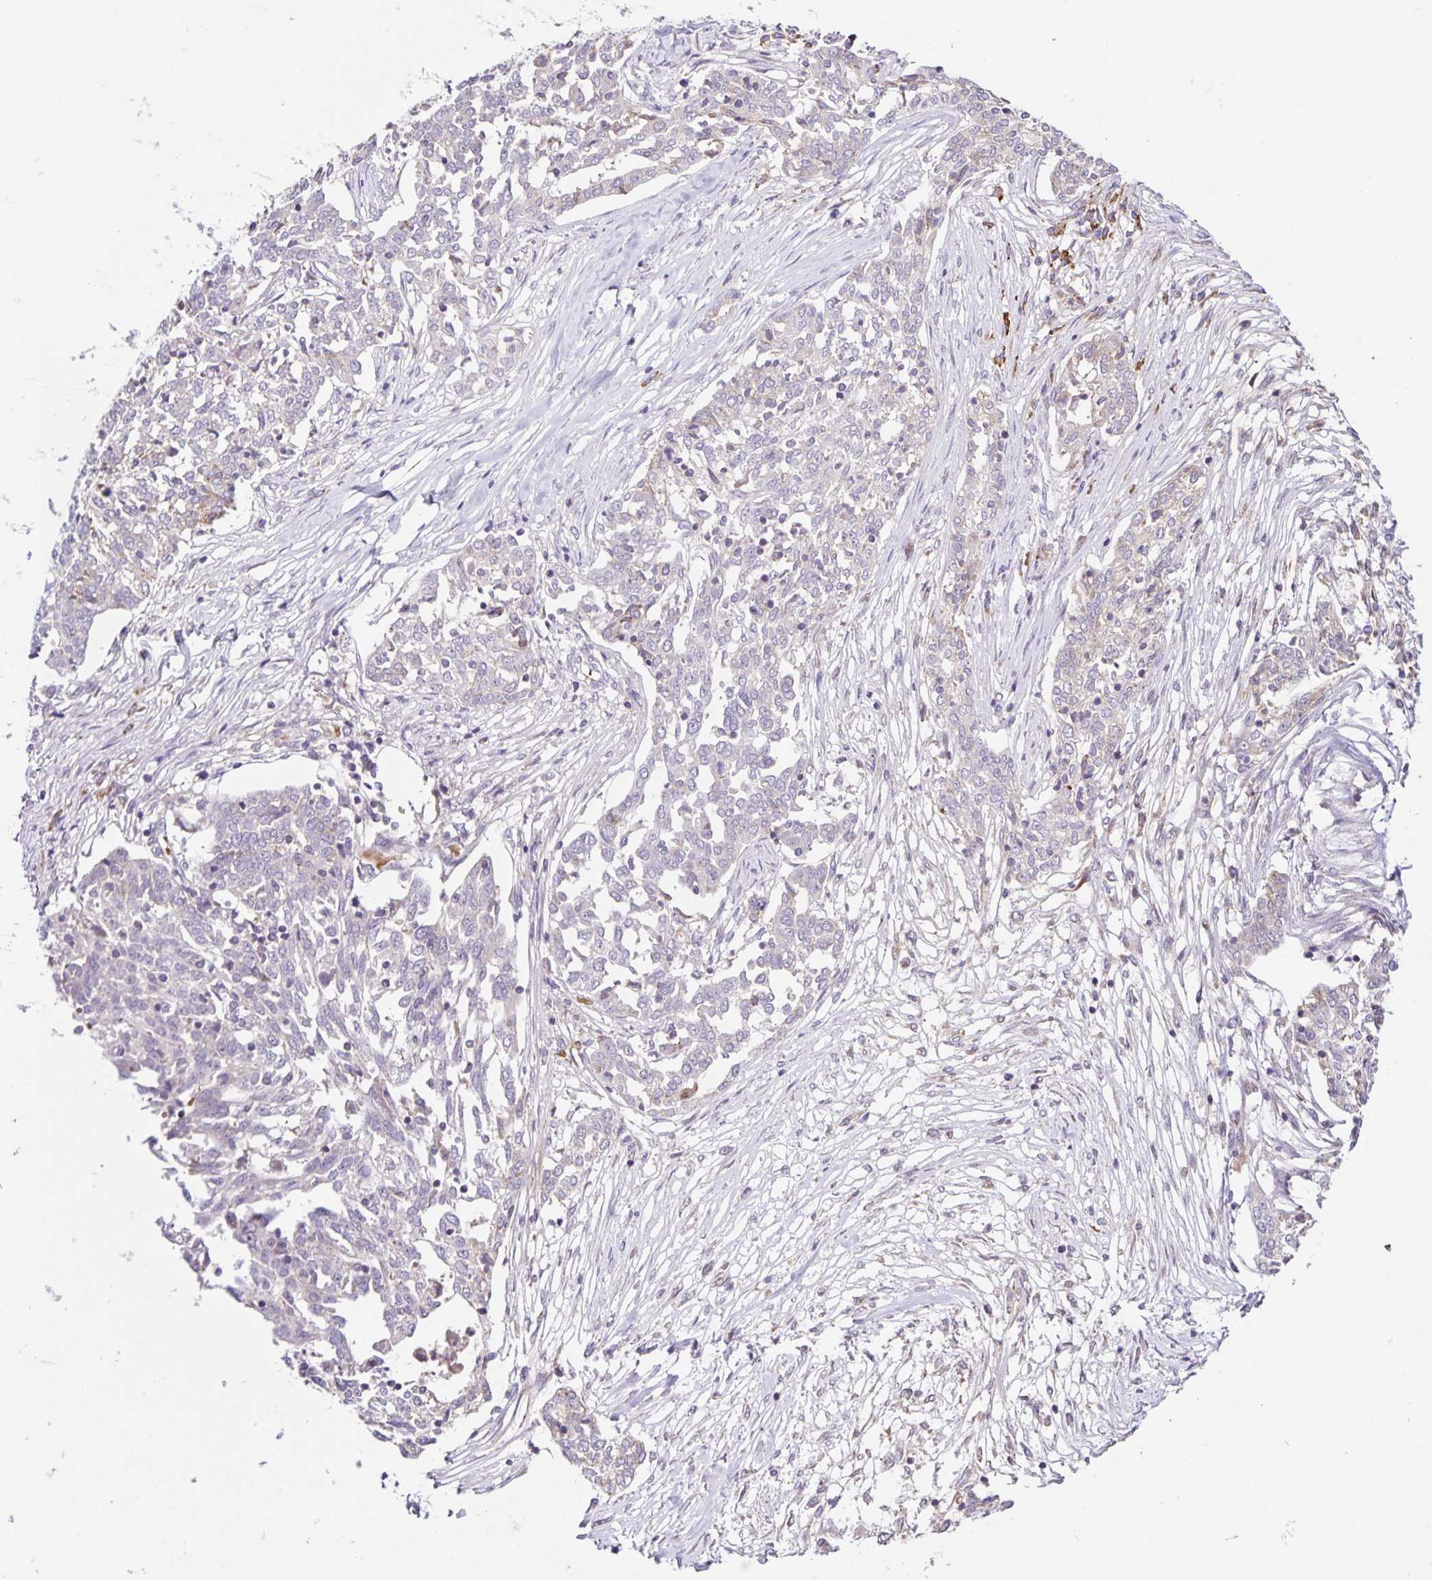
{"staining": {"intensity": "negative", "quantity": "none", "location": "none"}, "tissue": "ovarian cancer", "cell_type": "Tumor cells", "image_type": "cancer", "snomed": [{"axis": "morphology", "description": "Cystadenocarcinoma, serous, NOS"}, {"axis": "topography", "description": "Ovary"}], "caption": "An immunohistochemistry micrograph of ovarian cancer (serous cystadenocarcinoma) is shown. There is no staining in tumor cells of ovarian cancer (serous cystadenocarcinoma).", "gene": "STPG4", "patient": {"sex": "female", "age": 67}}